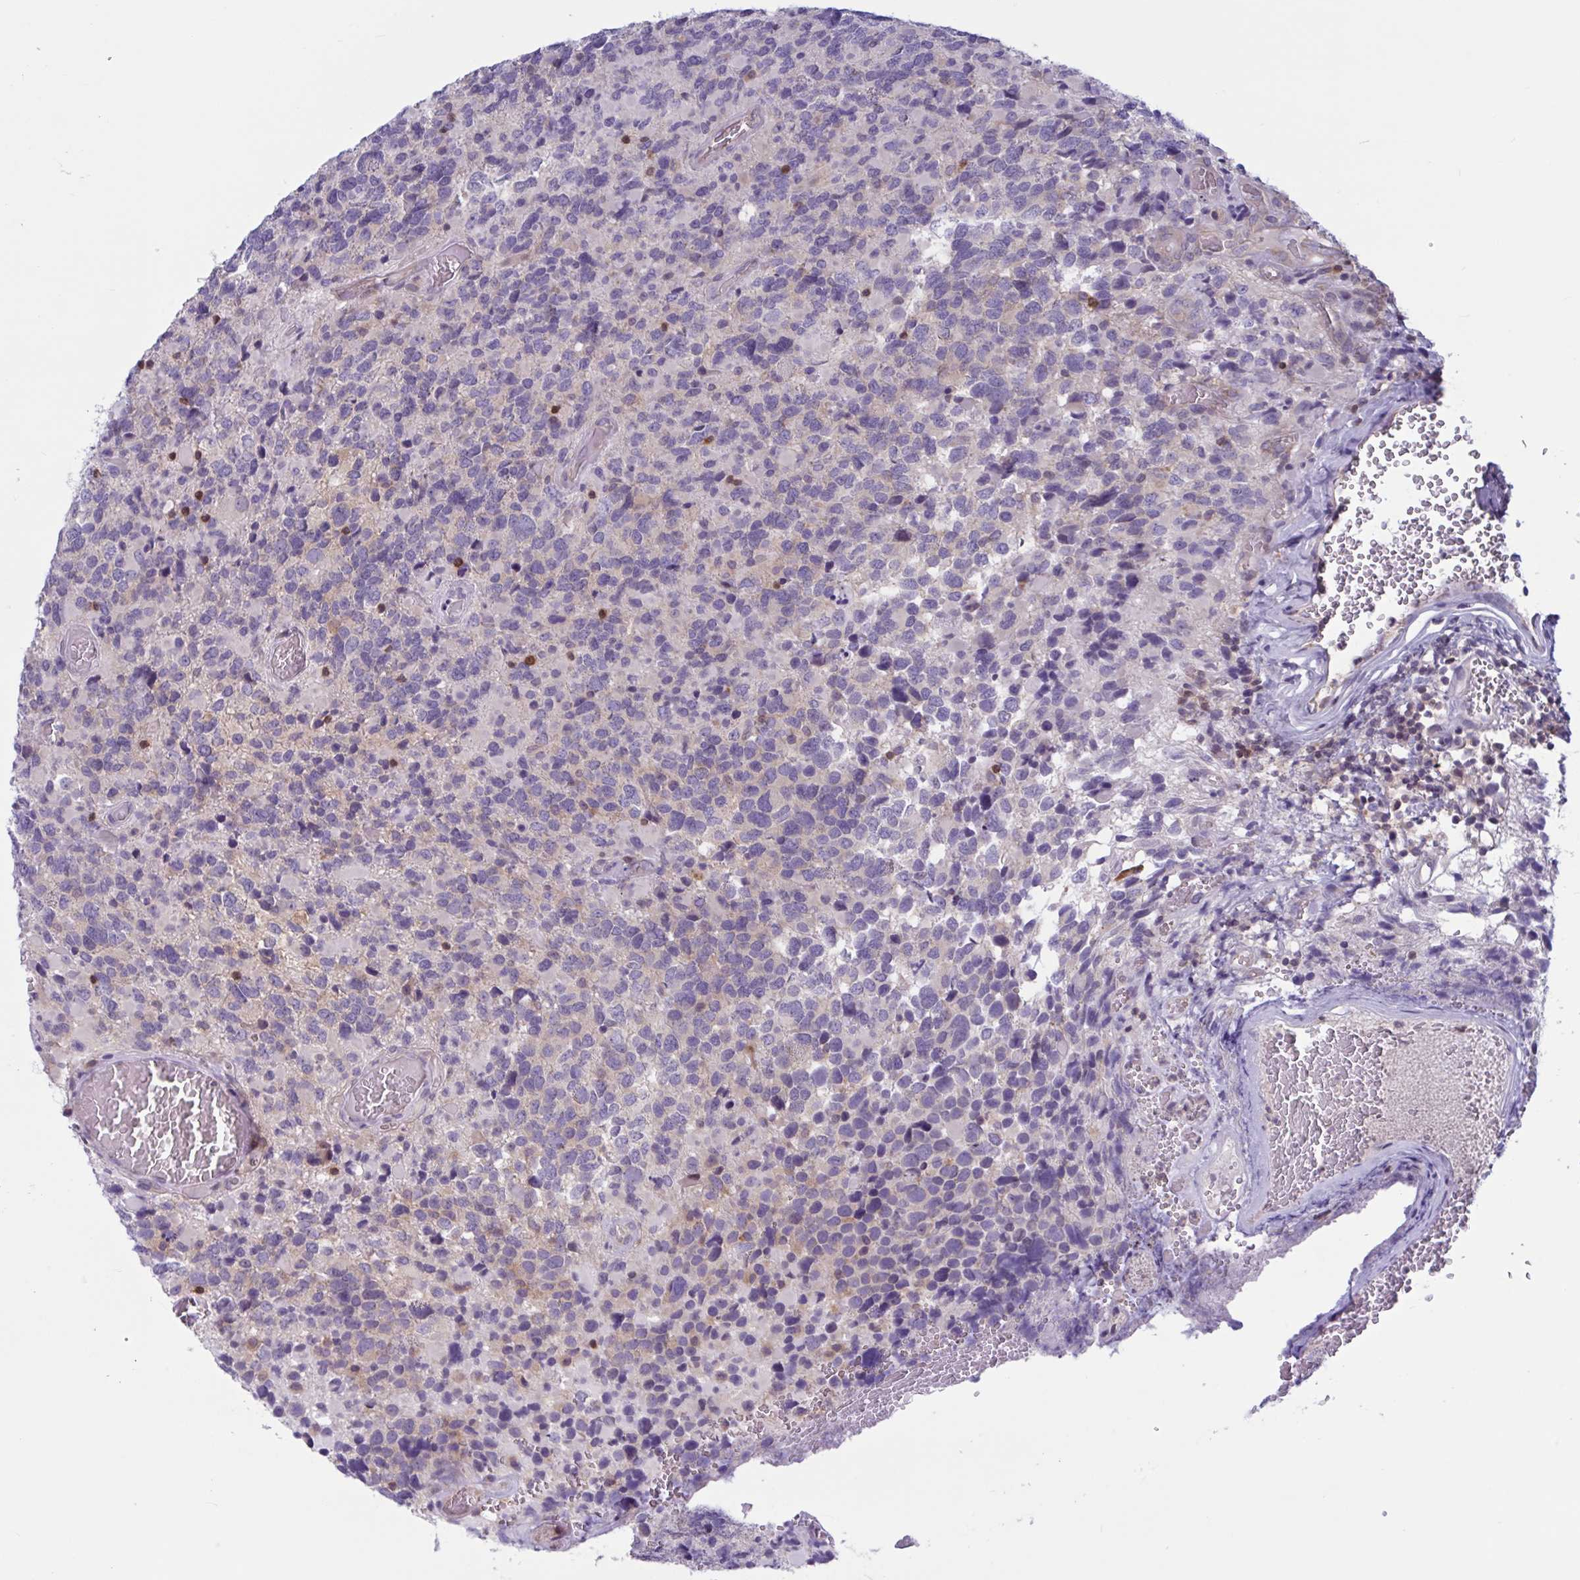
{"staining": {"intensity": "negative", "quantity": "none", "location": "none"}, "tissue": "glioma", "cell_type": "Tumor cells", "image_type": "cancer", "snomed": [{"axis": "morphology", "description": "Glioma, malignant, High grade"}, {"axis": "topography", "description": "Brain"}], "caption": "An image of malignant glioma (high-grade) stained for a protein reveals no brown staining in tumor cells. (Brightfield microscopy of DAB immunohistochemistry (IHC) at high magnification).", "gene": "TANK", "patient": {"sex": "female", "age": 40}}